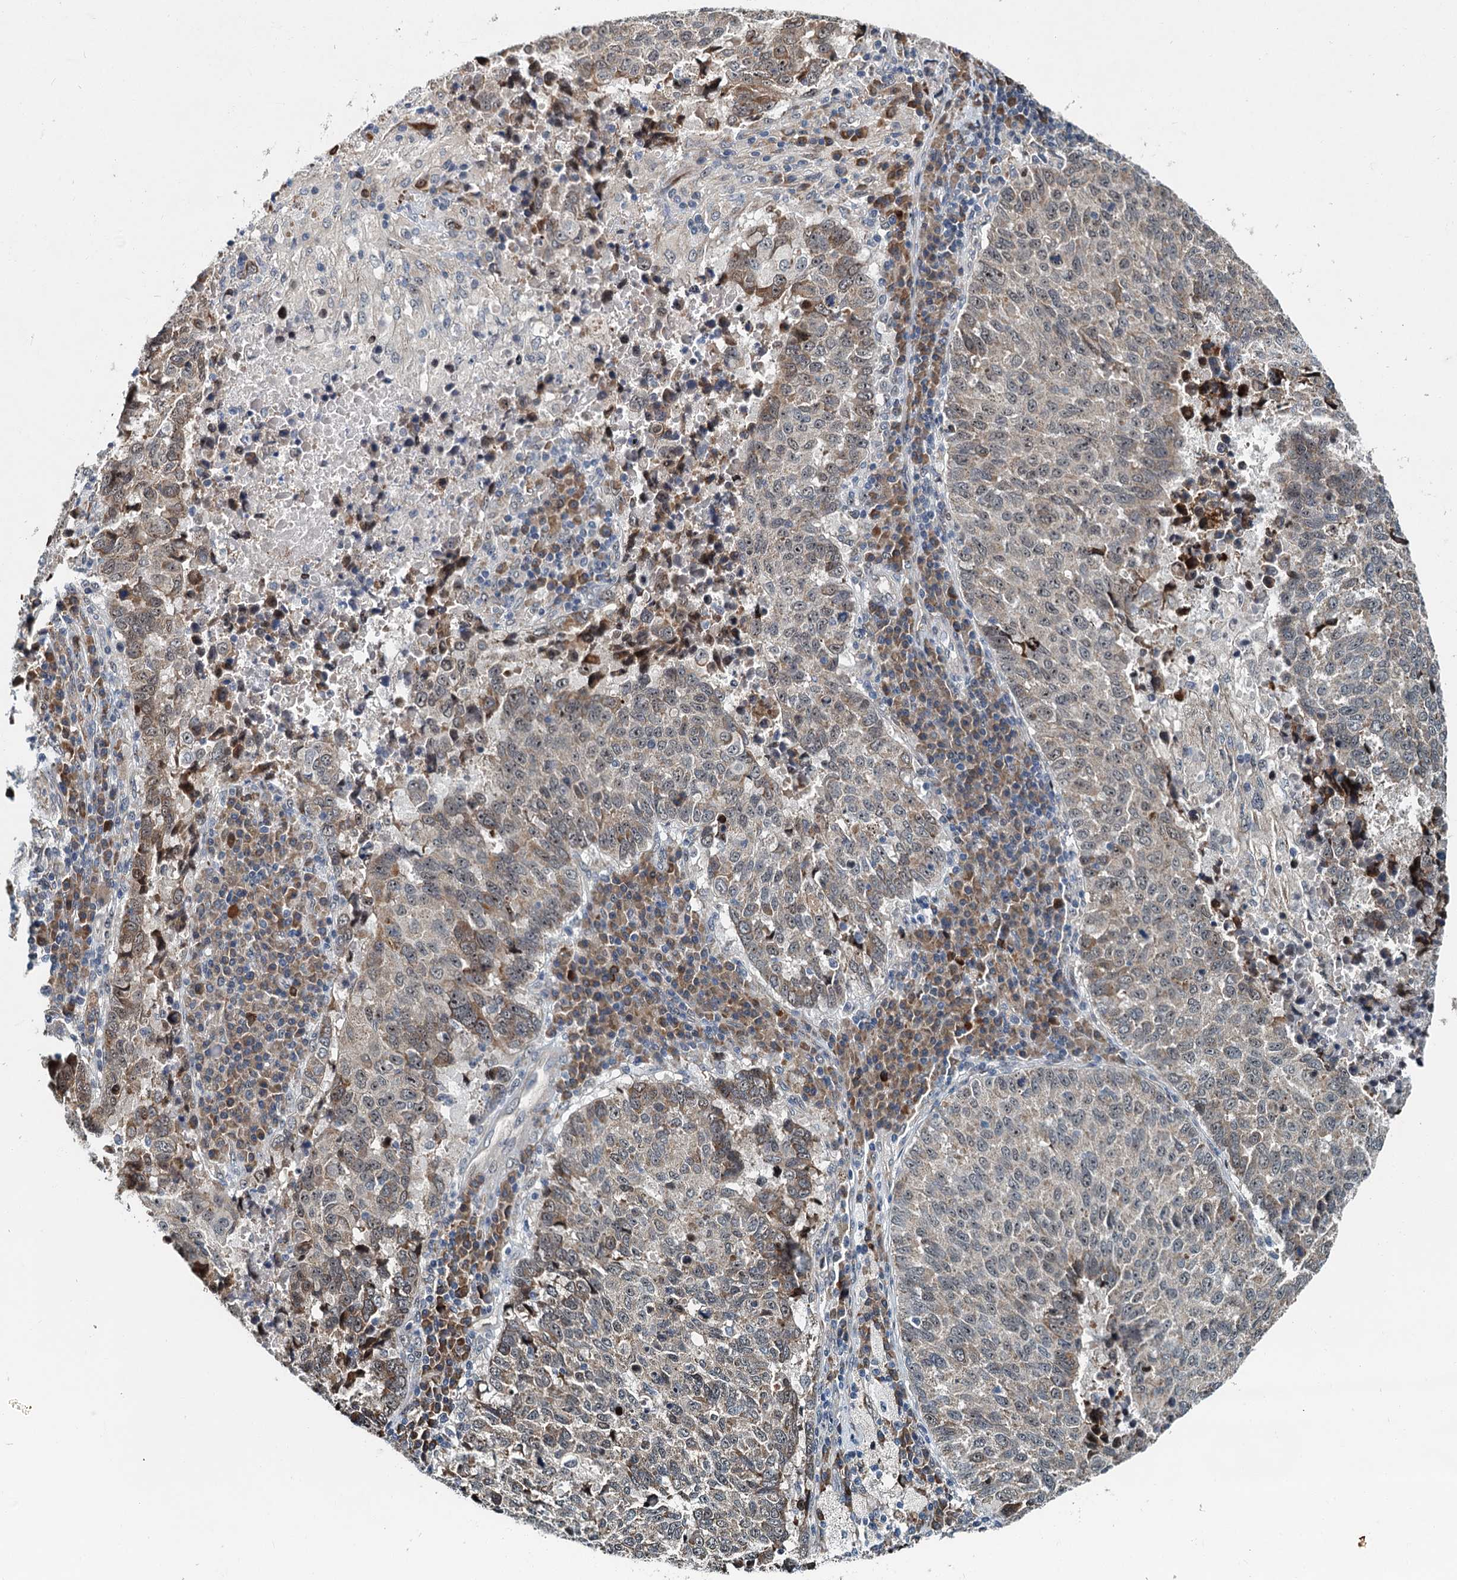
{"staining": {"intensity": "moderate", "quantity": "25%-75%", "location": "cytoplasmic/membranous,nuclear"}, "tissue": "lung cancer", "cell_type": "Tumor cells", "image_type": "cancer", "snomed": [{"axis": "morphology", "description": "Squamous cell carcinoma, NOS"}, {"axis": "topography", "description": "Lung"}], "caption": "Lung squamous cell carcinoma was stained to show a protein in brown. There is medium levels of moderate cytoplasmic/membranous and nuclear staining in approximately 25%-75% of tumor cells. The staining was performed using DAB (3,3'-diaminobenzidine), with brown indicating positive protein expression. Nuclei are stained blue with hematoxylin.", "gene": "DNAJC21", "patient": {"sex": "male", "age": 73}}